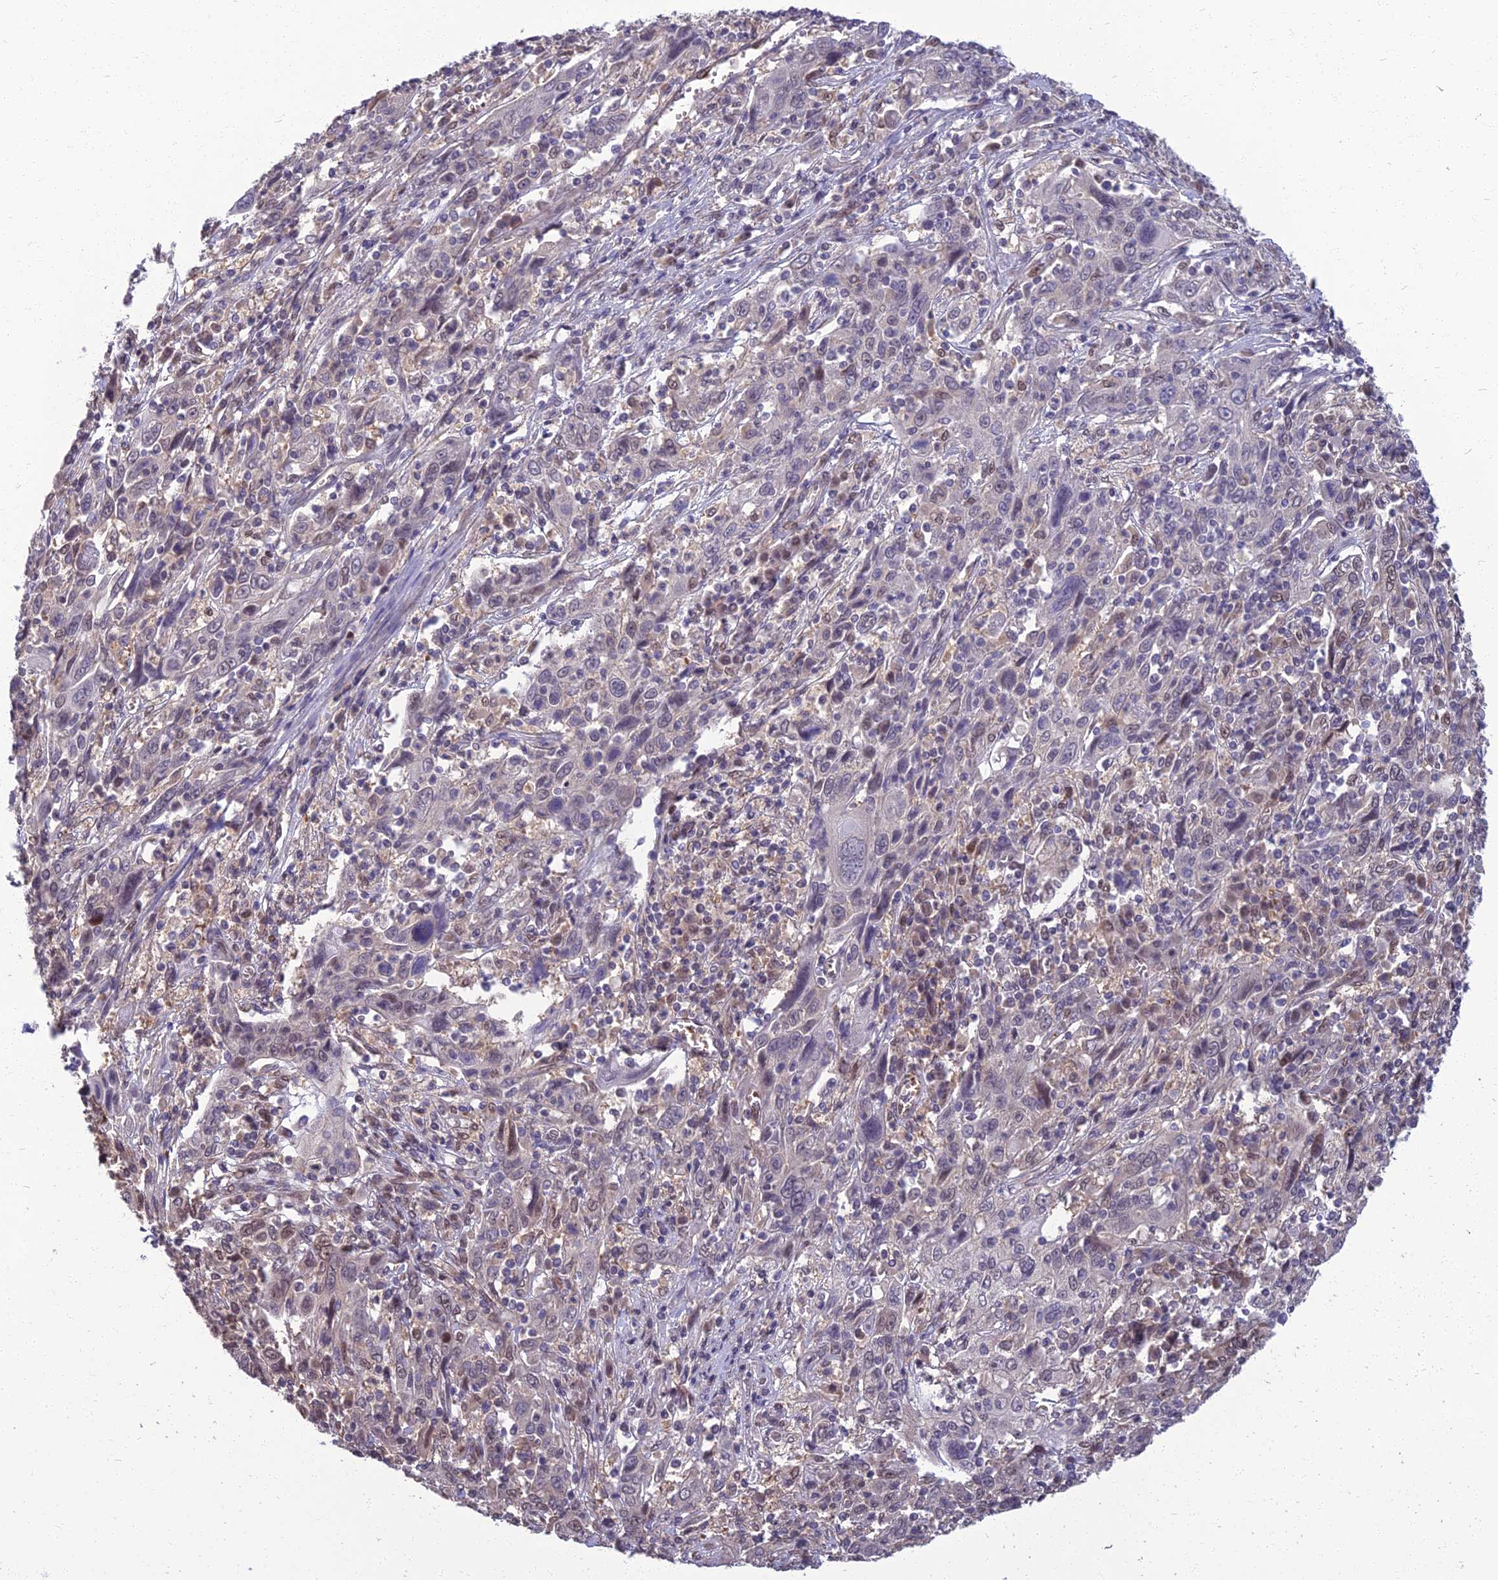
{"staining": {"intensity": "moderate", "quantity": "<25%", "location": "nuclear"}, "tissue": "cervical cancer", "cell_type": "Tumor cells", "image_type": "cancer", "snomed": [{"axis": "morphology", "description": "Squamous cell carcinoma, NOS"}, {"axis": "topography", "description": "Cervix"}], "caption": "High-magnification brightfield microscopy of cervical cancer stained with DAB (brown) and counterstained with hematoxylin (blue). tumor cells exhibit moderate nuclear expression is appreciated in about<25% of cells. (Brightfield microscopy of DAB IHC at high magnification).", "gene": "NR4A3", "patient": {"sex": "female", "age": 46}}